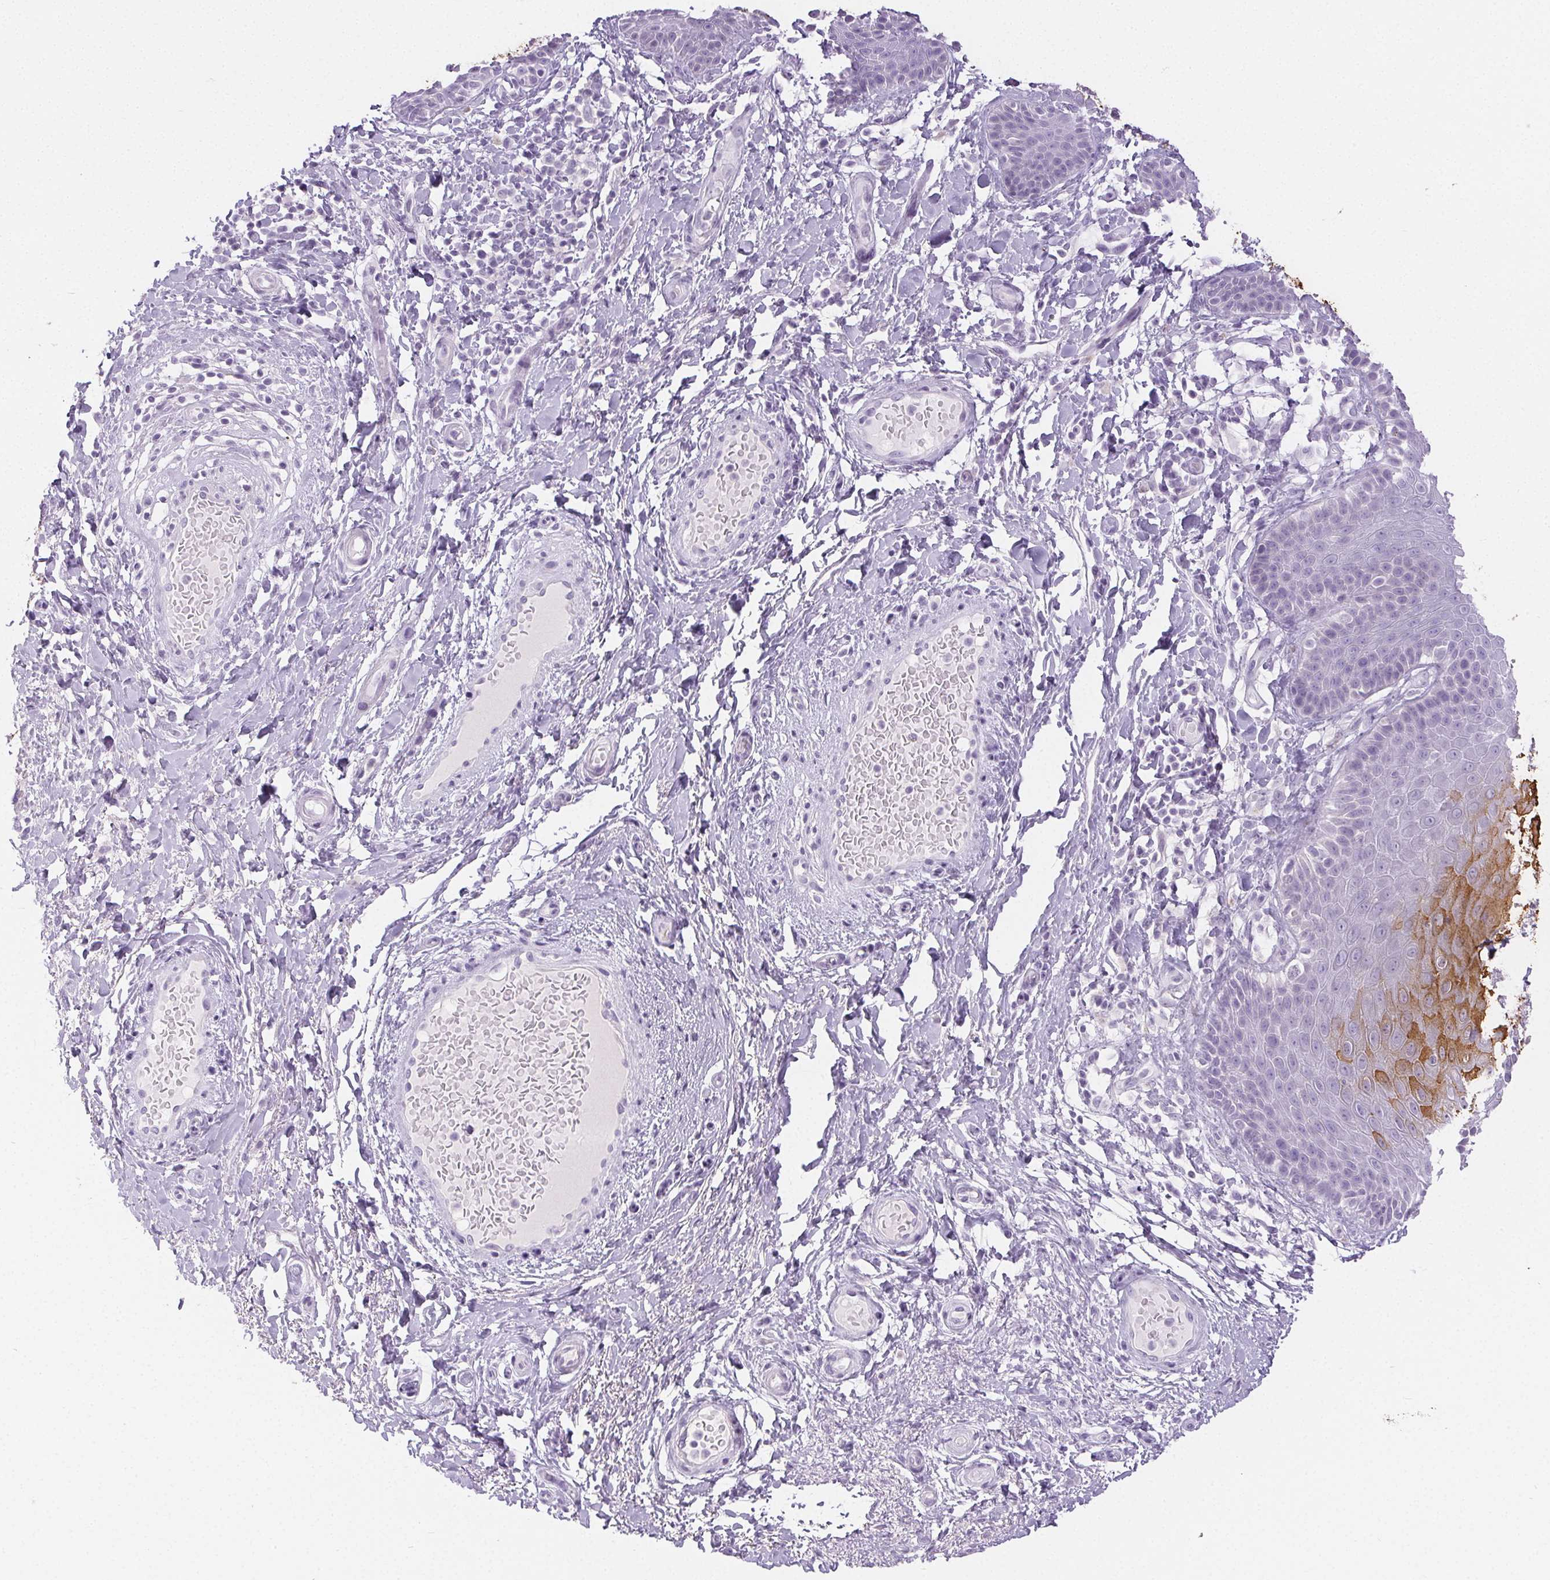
{"staining": {"intensity": "moderate", "quantity": "25%-75%", "location": "cytoplasmic/membranous"}, "tissue": "skin", "cell_type": "Epidermal cells", "image_type": "normal", "snomed": [{"axis": "morphology", "description": "Normal tissue, NOS"}, {"axis": "topography", "description": "Anal"}, {"axis": "topography", "description": "Peripheral nerve tissue"}], "caption": "A histopathology image of skin stained for a protein displays moderate cytoplasmic/membranous brown staining in epidermal cells. Immunohistochemistry (ihc) stains the protein of interest in brown and the nuclei are stained blue.", "gene": "PI3", "patient": {"sex": "male", "age": 51}}